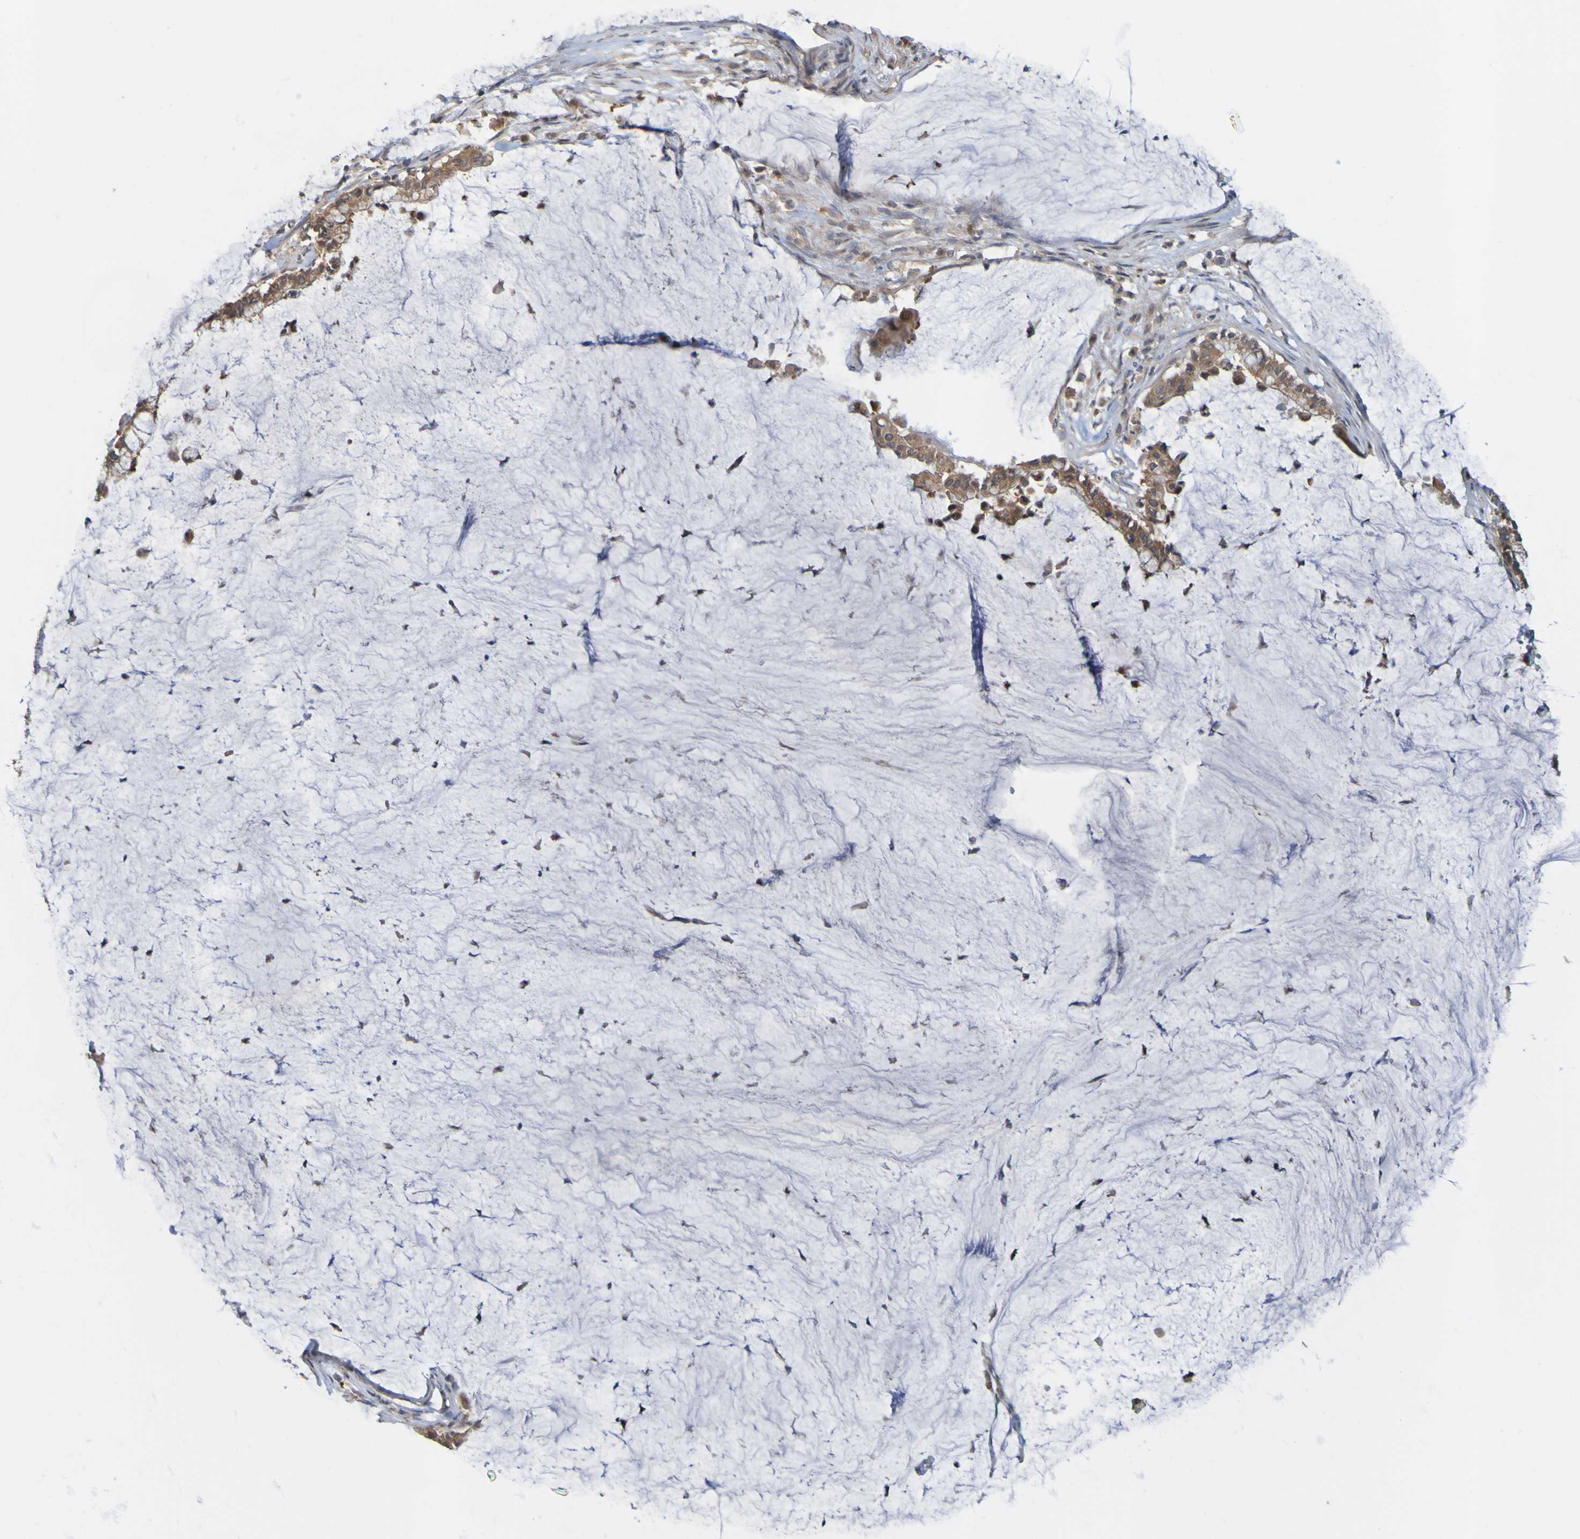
{"staining": {"intensity": "strong", "quantity": ">75%", "location": "cytoplasmic/membranous"}, "tissue": "pancreatic cancer", "cell_type": "Tumor cells", "image_type": "cancer", "snomed": [{"axis": "morphology", "description": "Adenocarcinoma, NOS"}, {"axis": "topography", "description": "Pancreas"}], "caption": "DAB (3,3'-diaminobenzidine) immunohistochemical staining of pancreatic cancer demonstrates strong cytoplasmic/membranous protein expression in about >75% of tumor cells.", "gene": "NAV2", "patient": {"sex": "male", "age": 41}}